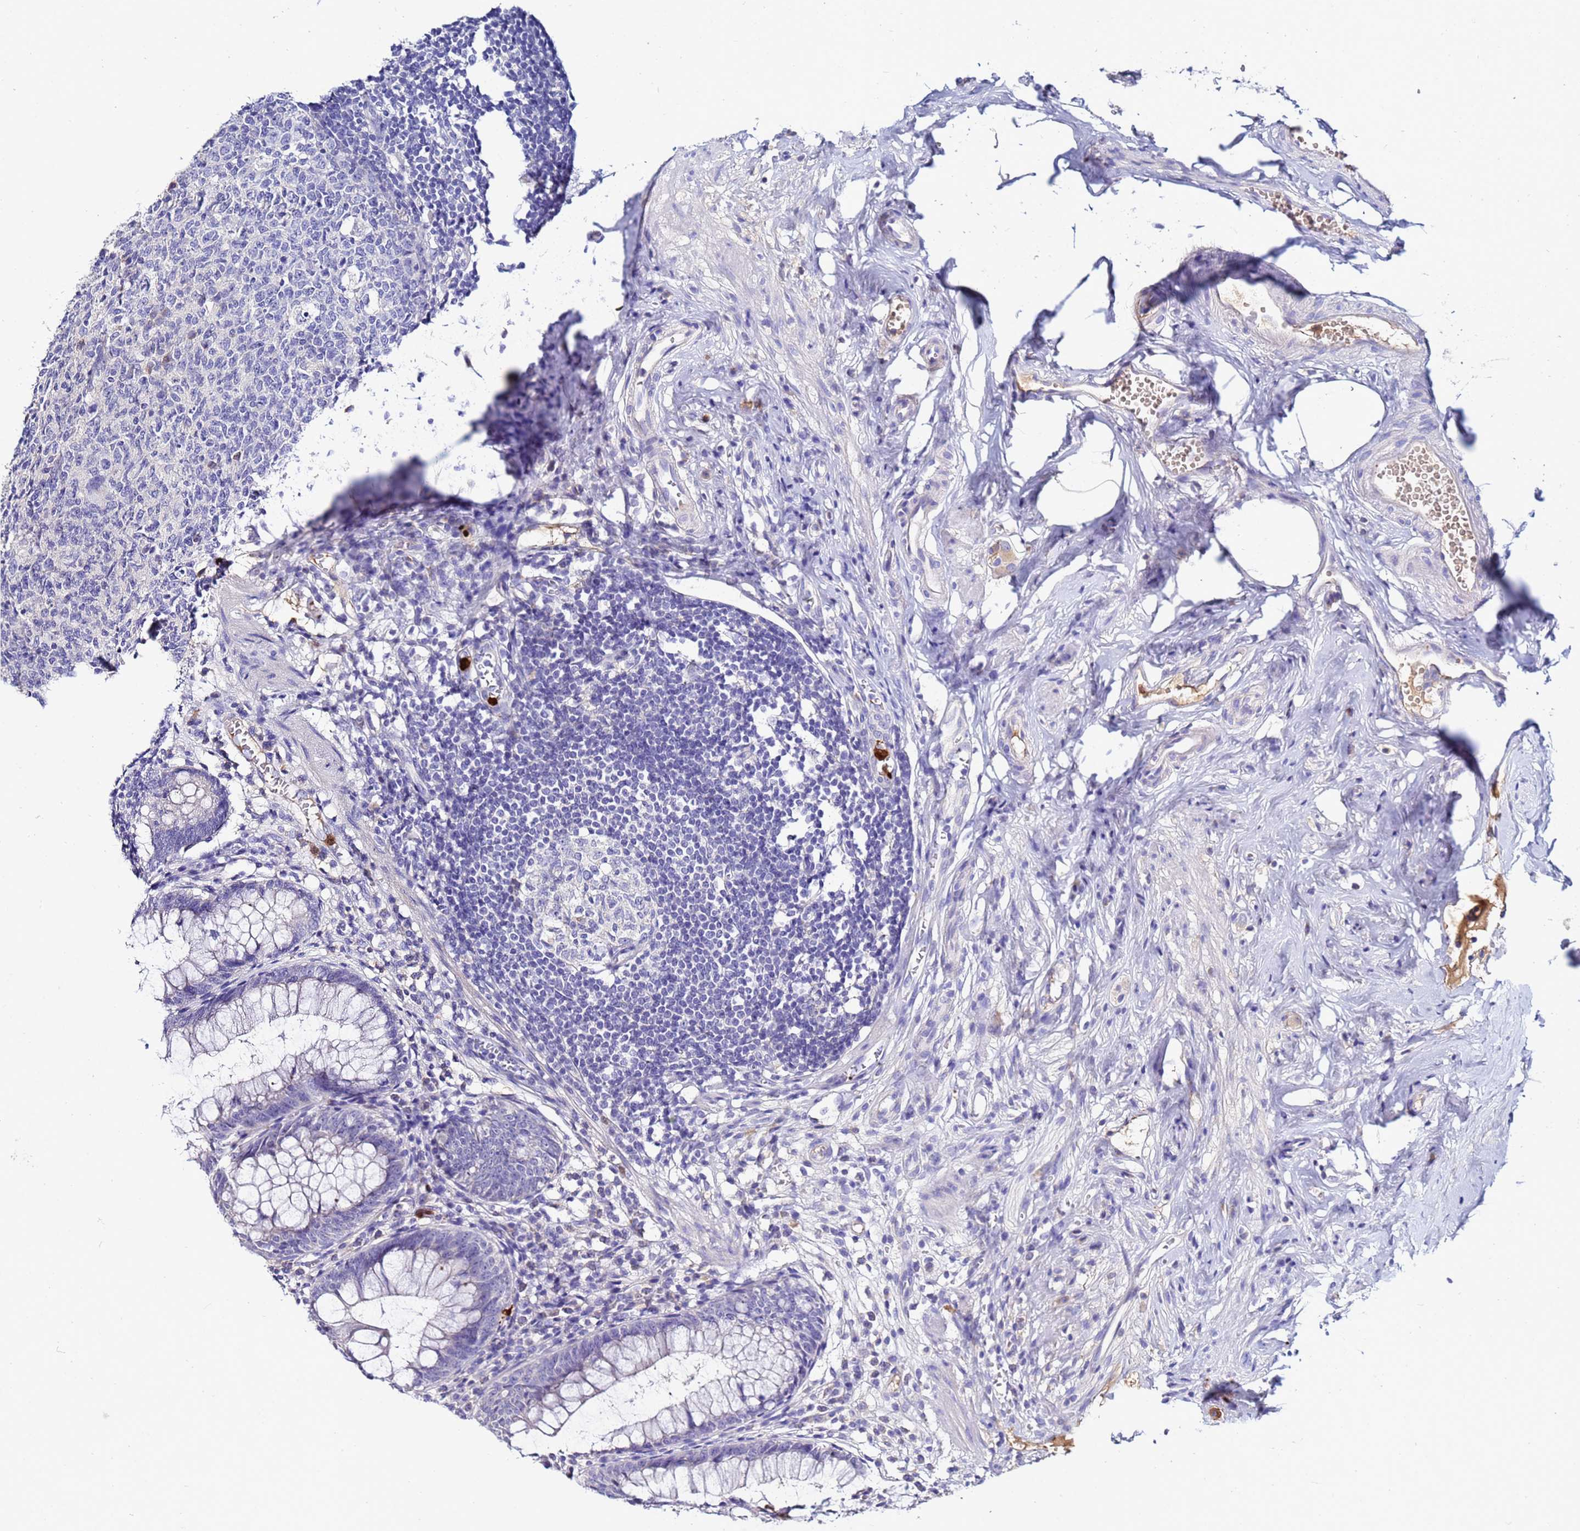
{"staining": {"intensity": "negative", "quantity": "none", "location": "none"}, "tissue": "appendix", "cell_type": "Glandular cells", "image_type": "normal", "snomed": [{"axis": "morphology", "description": "Normal tissue, NOS"}, {"axis": "topography", "description": "Appendix"}], "caption": "Appendix was stained to show a protein in brown. There is no significant staining in glandular cells. (DAB (3,3'-diaminobenzidine) immunohistochemistry (IHC) visualized using brightfield microscopy, high magnification).", "gene": "TUBAL3", "patient": {"sex": "male", "age": 56}}